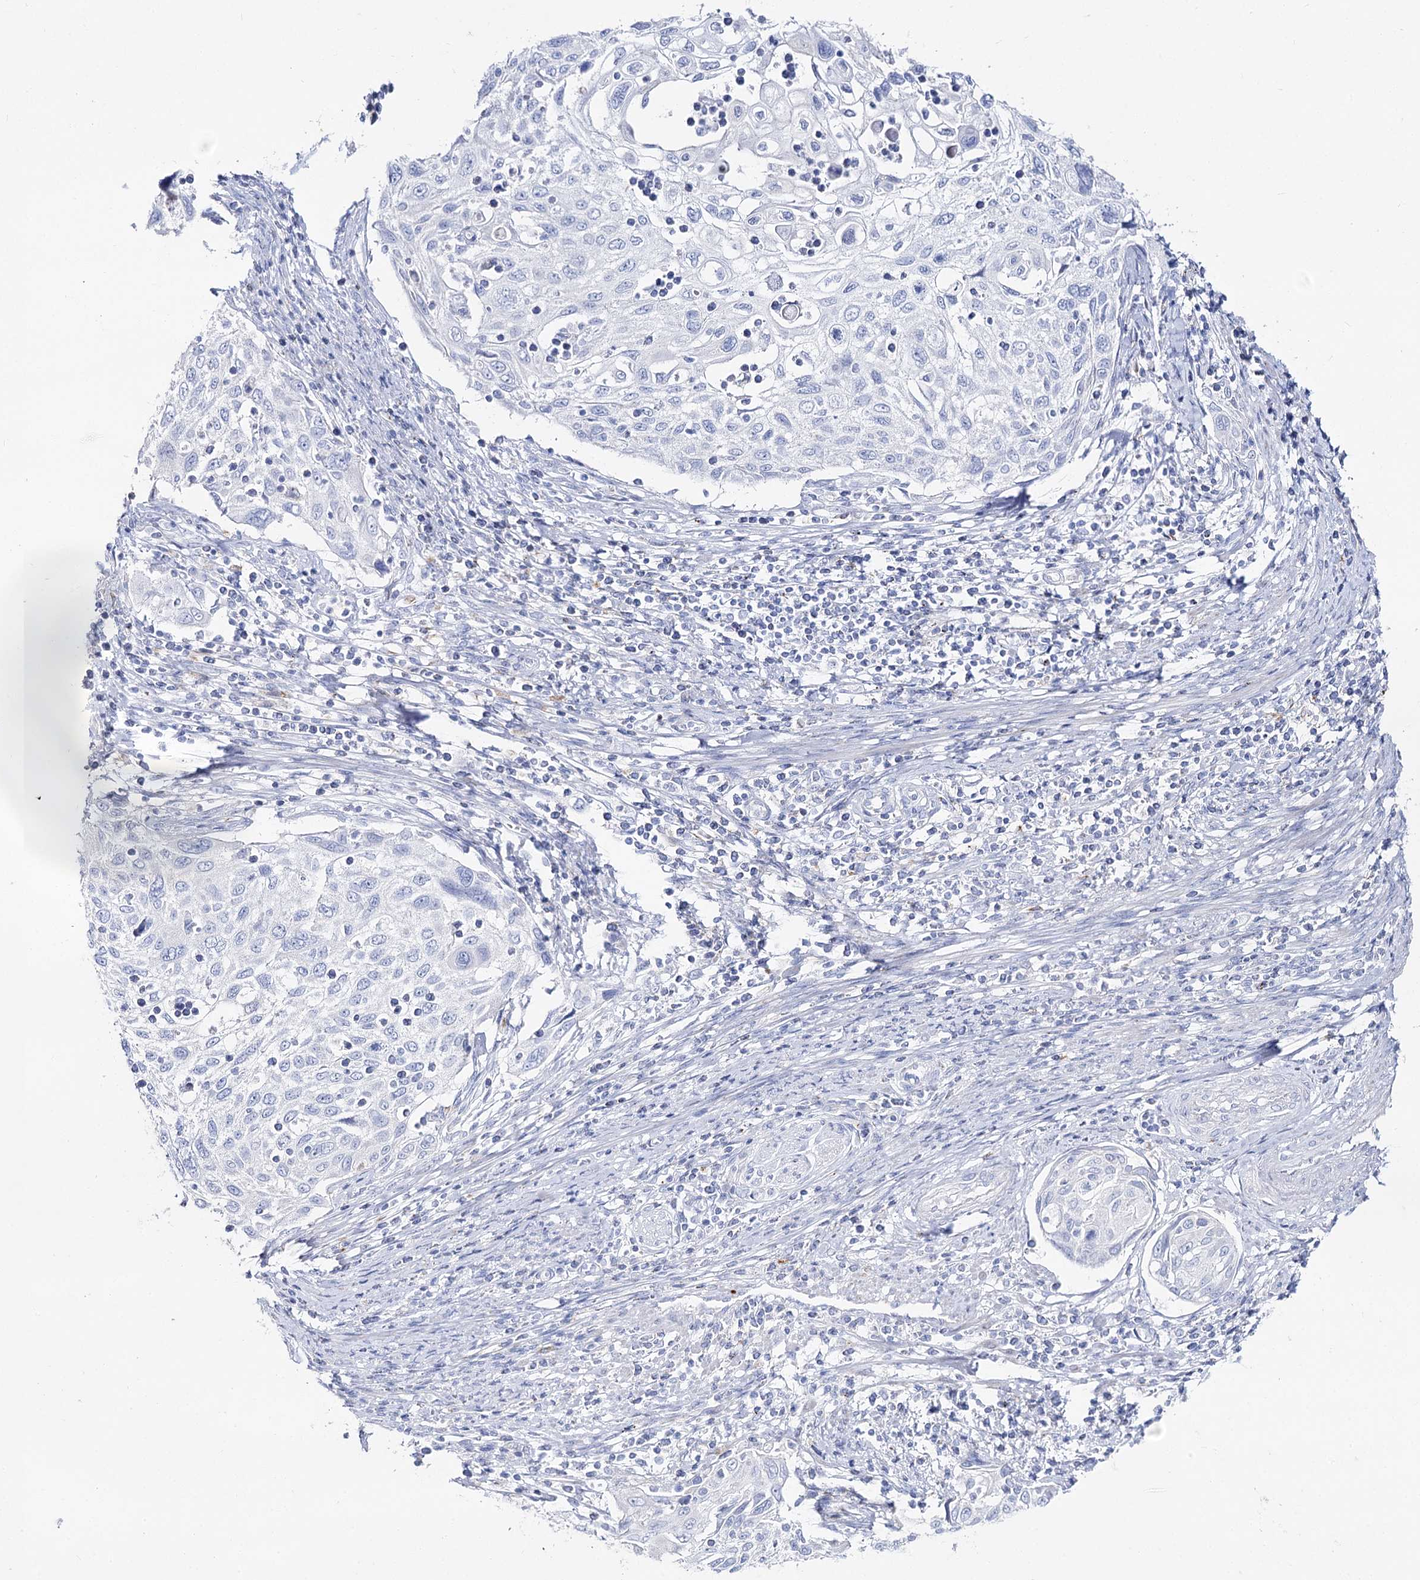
{"staining": {"intensity": "negative", "quantity": "none", "location": "none"}, "tissue": "cervical cancer", "cell_type": "Tumor cells", "image_type": "cancer", "snomed": [{"axis": "morphology", "description": "Squamous cell carcinoma, NOS"}, {"axis": "topography", "description": "Cervix"}], "caption": "Image shows no protein staining in tumor cells of cervical squamous cell carcinoma tissue.", "gene": "SLC3A1", "patient": {"sex": "female", "age": 70}}